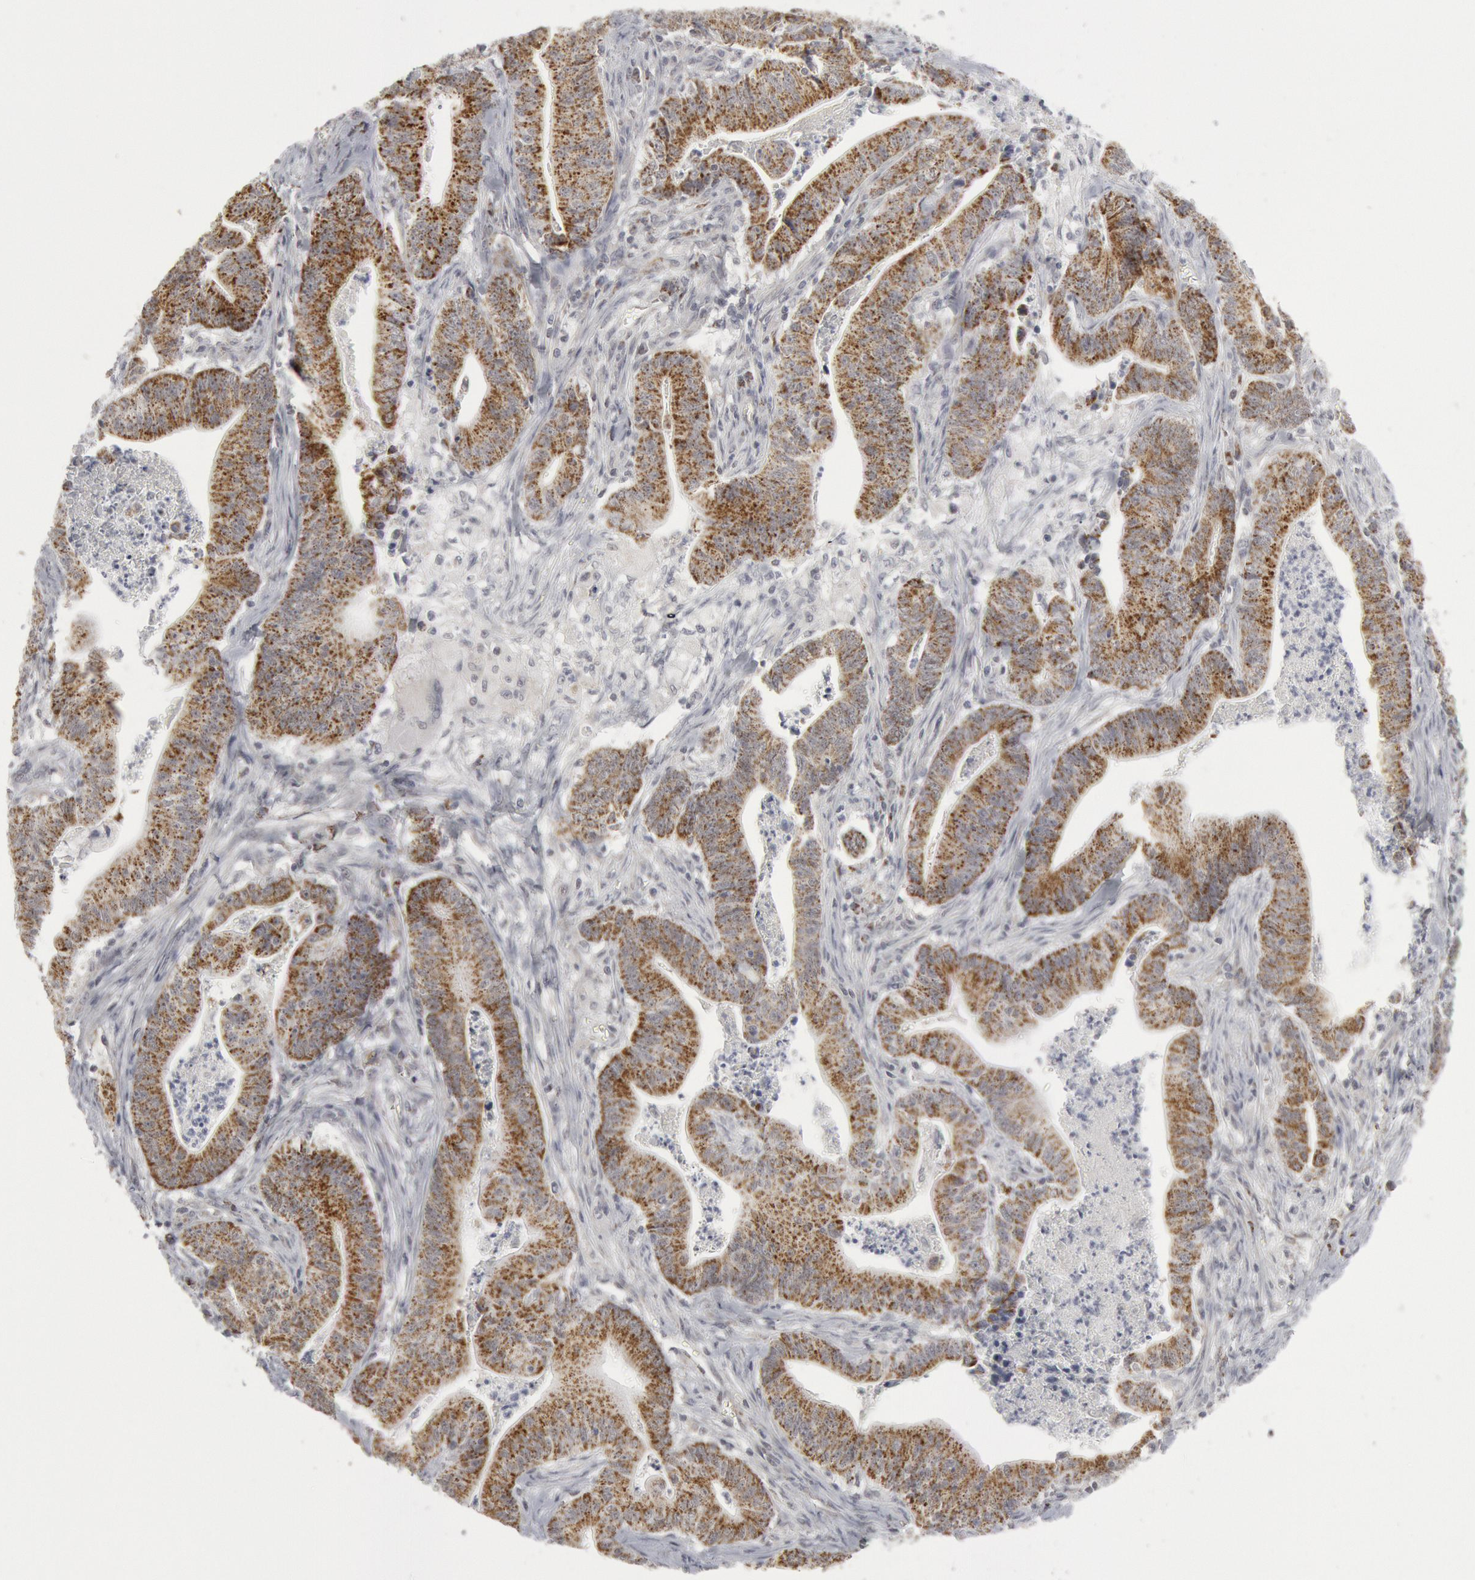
{"staining": {"intensity": "moderate", "quantity": ">75%", "location": "cytoplasmic/membranous"}, "tissue": "stomach cancer", "cell_type": "Tumor cells", "image_type": "cancer", "snomed": [{"axis": "morphology", "description": "Adenocarcinoma, NOS"}, {"axis": "topography", "description": "Stomach, lower"}], "caption": "Protein staining of stomach adenocarcinoma tissue demonstrates moderate cytoplasmic/membranous staining in about >75% of tumor cells.", "gene": "CASP9", "patient": {"sex": "female", "age": 86}}